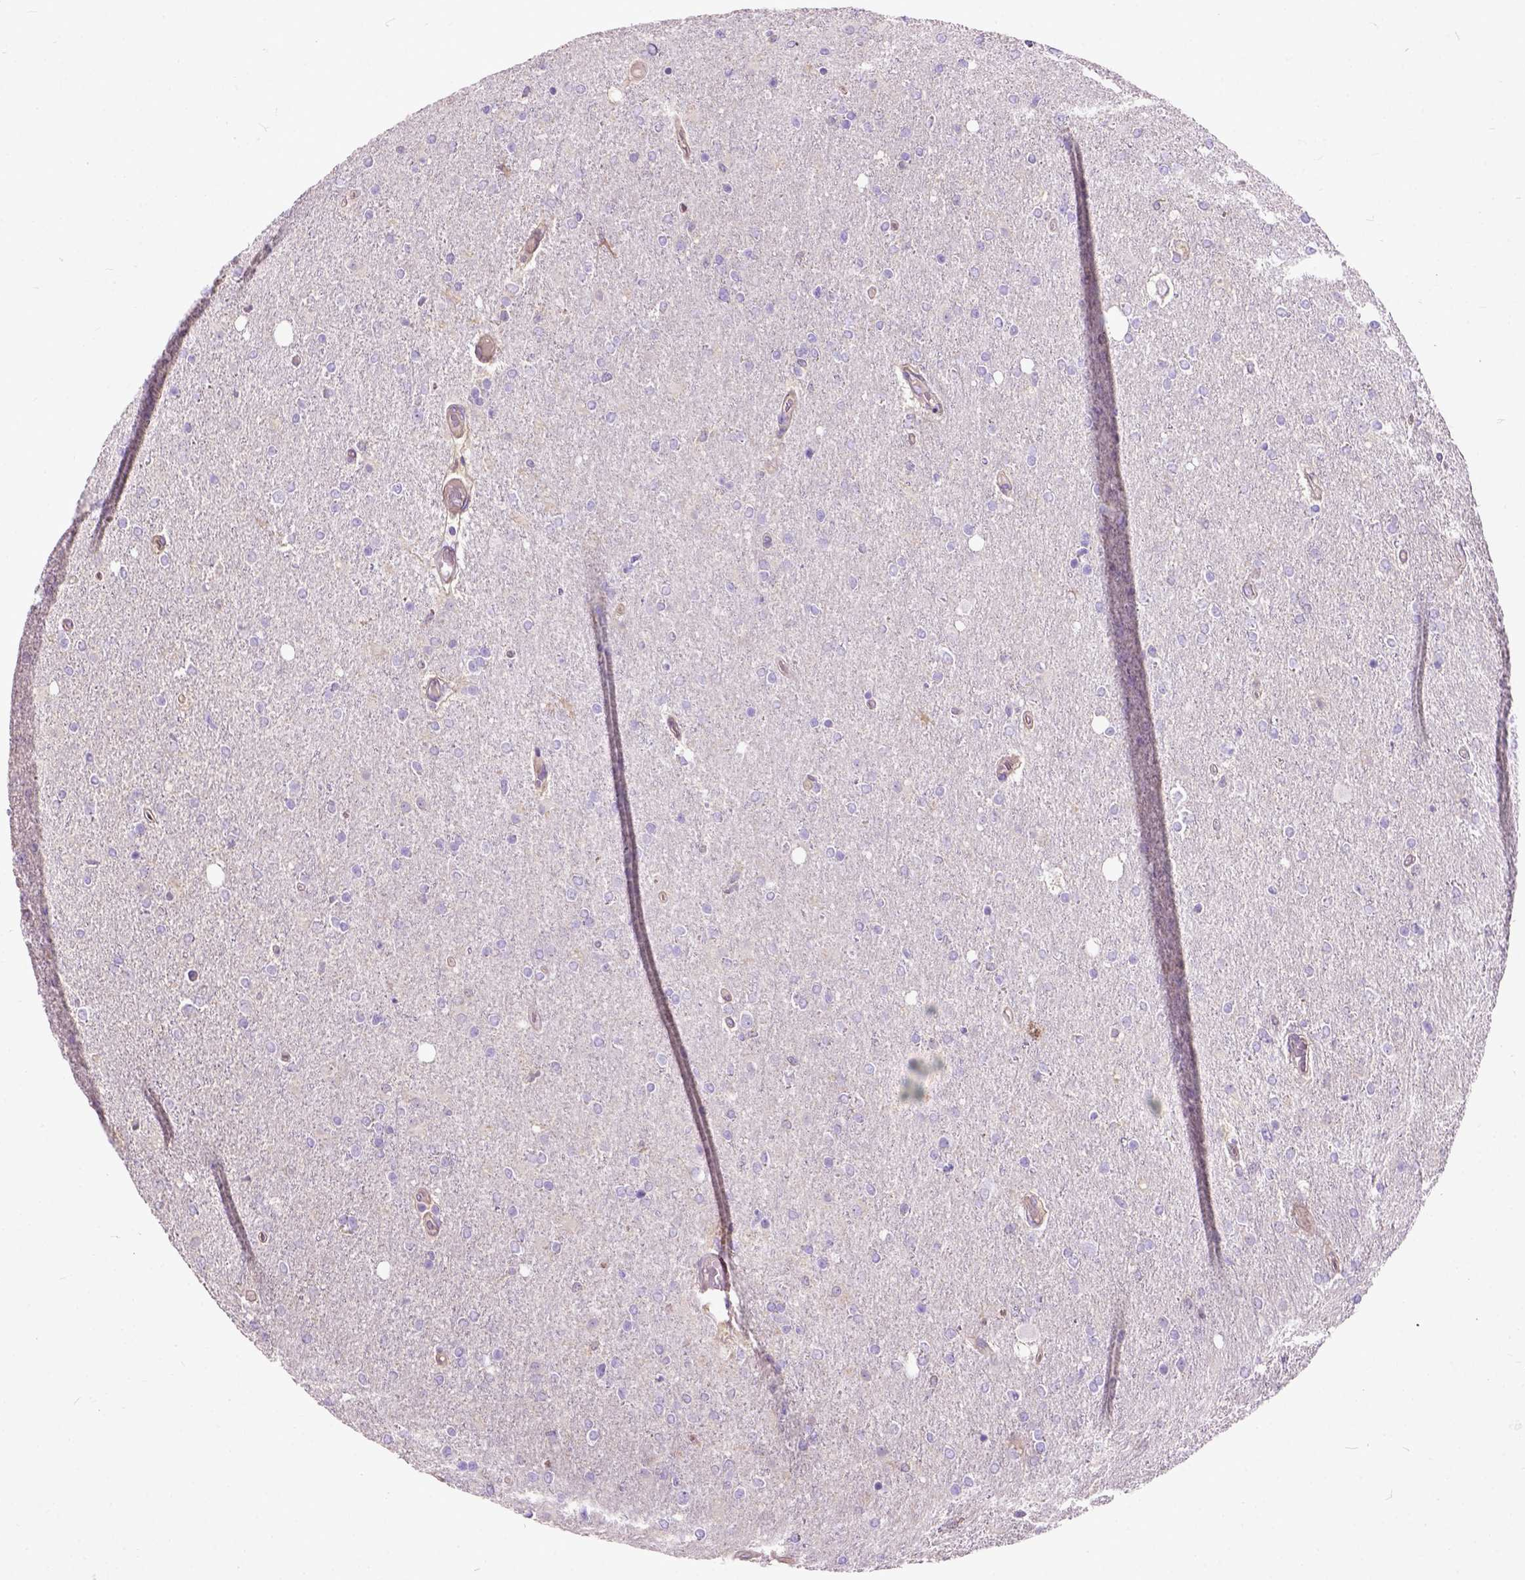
{"staining": {"intensity": "negative", "quantity": "none", "location": "none"}, "tissue": "glioma", "cell_type": "Tumor cells", "image_type": "cancer", "snomed": [{"axis": "morphology", "description": "Glioma, malignant, High grade"}, {"axis": "topography", "description": "Cerebral cortex"}], "caption": "High-grade glioma (malignant) was stained to show a protein in brown. There is no significant positivity in tumor cells.", "gene": "SEMA4F", "patient": {"sex": "male", "age": 70}}